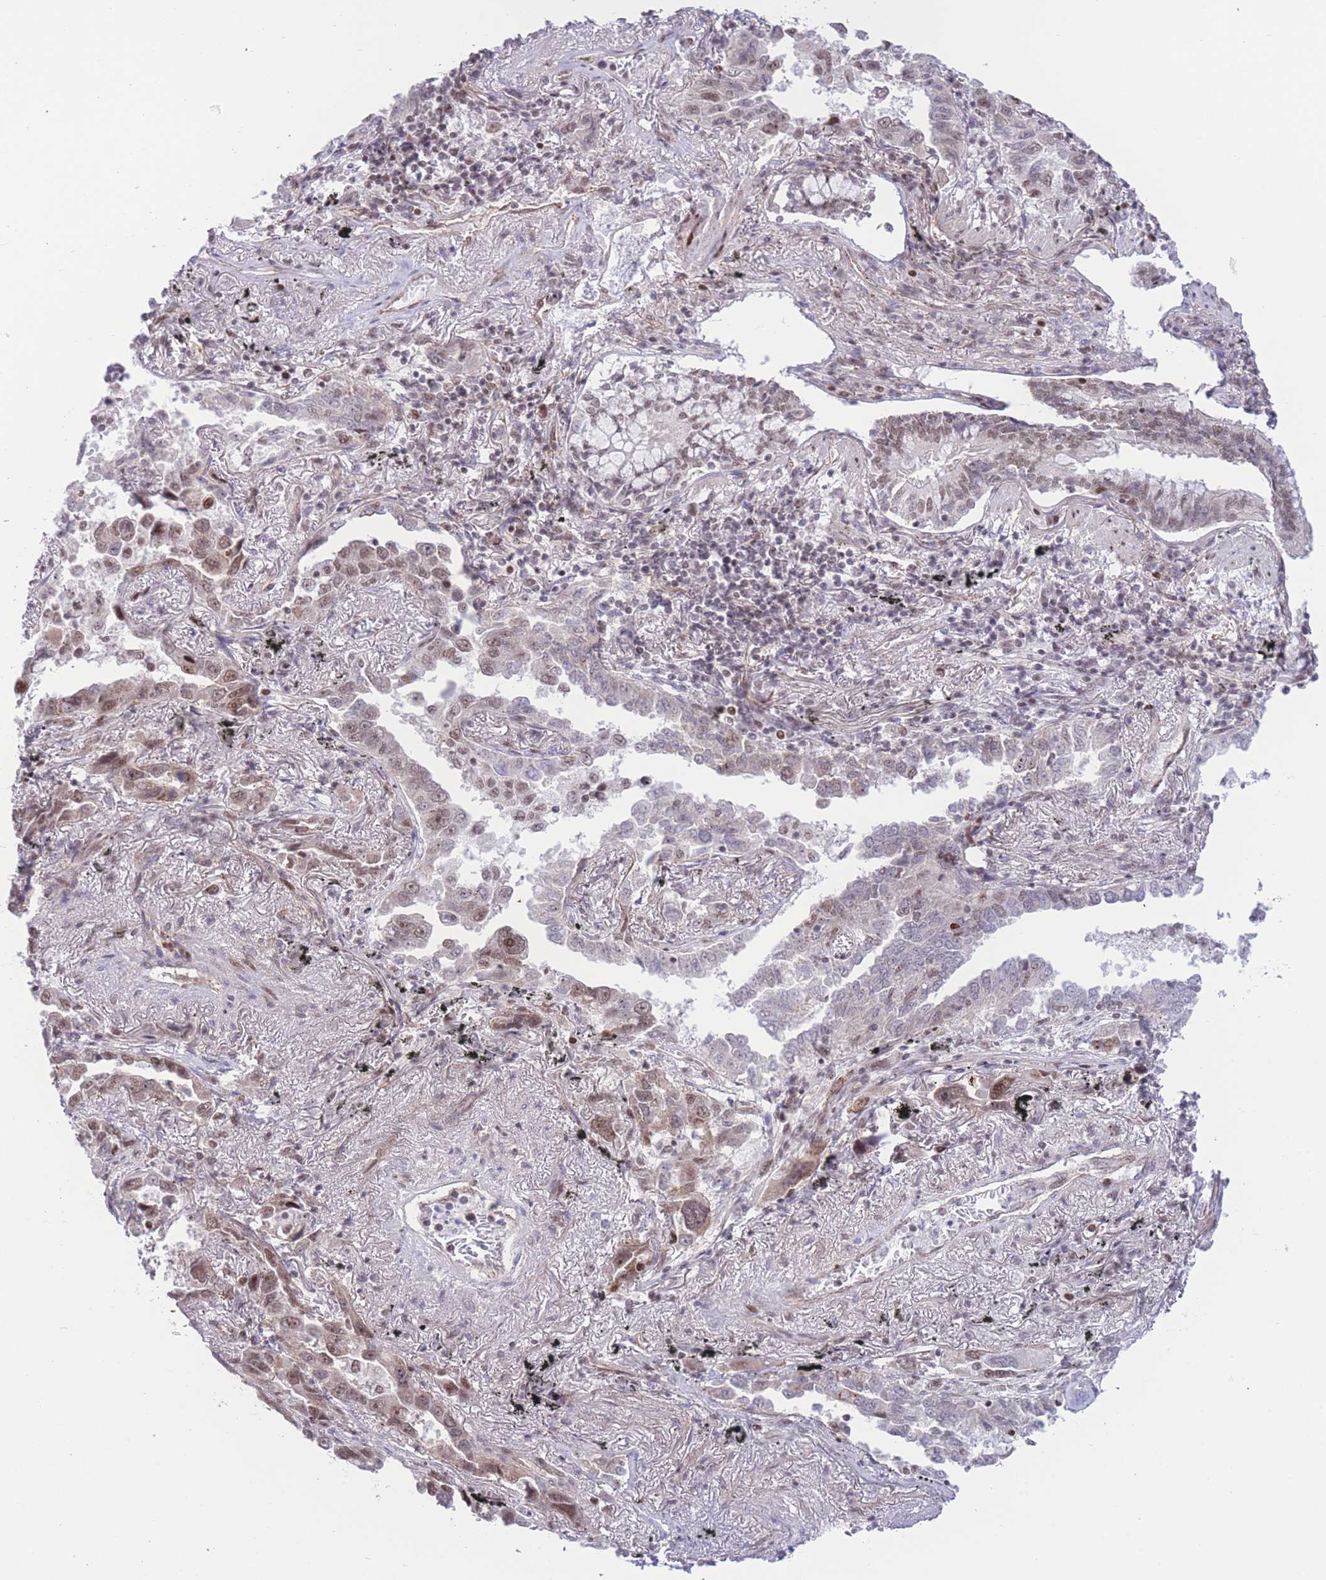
{"staining": {"intensity": "moderate", "quantity": "25%-75%", "location": "nuclear"}, "tissue": "lung cancer", "cell_type": "Tumor cells", "image_type": "cancer", "snomed": [{"axis": "morphology", "description": "Adenocarcinoma, NOS"}, {"axis": "topography", "description": "Lung"}], "caption": "DAB (3,3'-diaminobenzidine) immunohistochemical staining of lung cancer reveals moderate nuclear protein positivity in approximately 25%-75% of tumor cells. Using DAB (3,3'-diaminobenzidine) (brown) and hematoxylin (blue) stains, captured at high magnification using brightfield microscopy.", "gene": "PCIF1", "patient": {"sex": "male", "age": 67}}